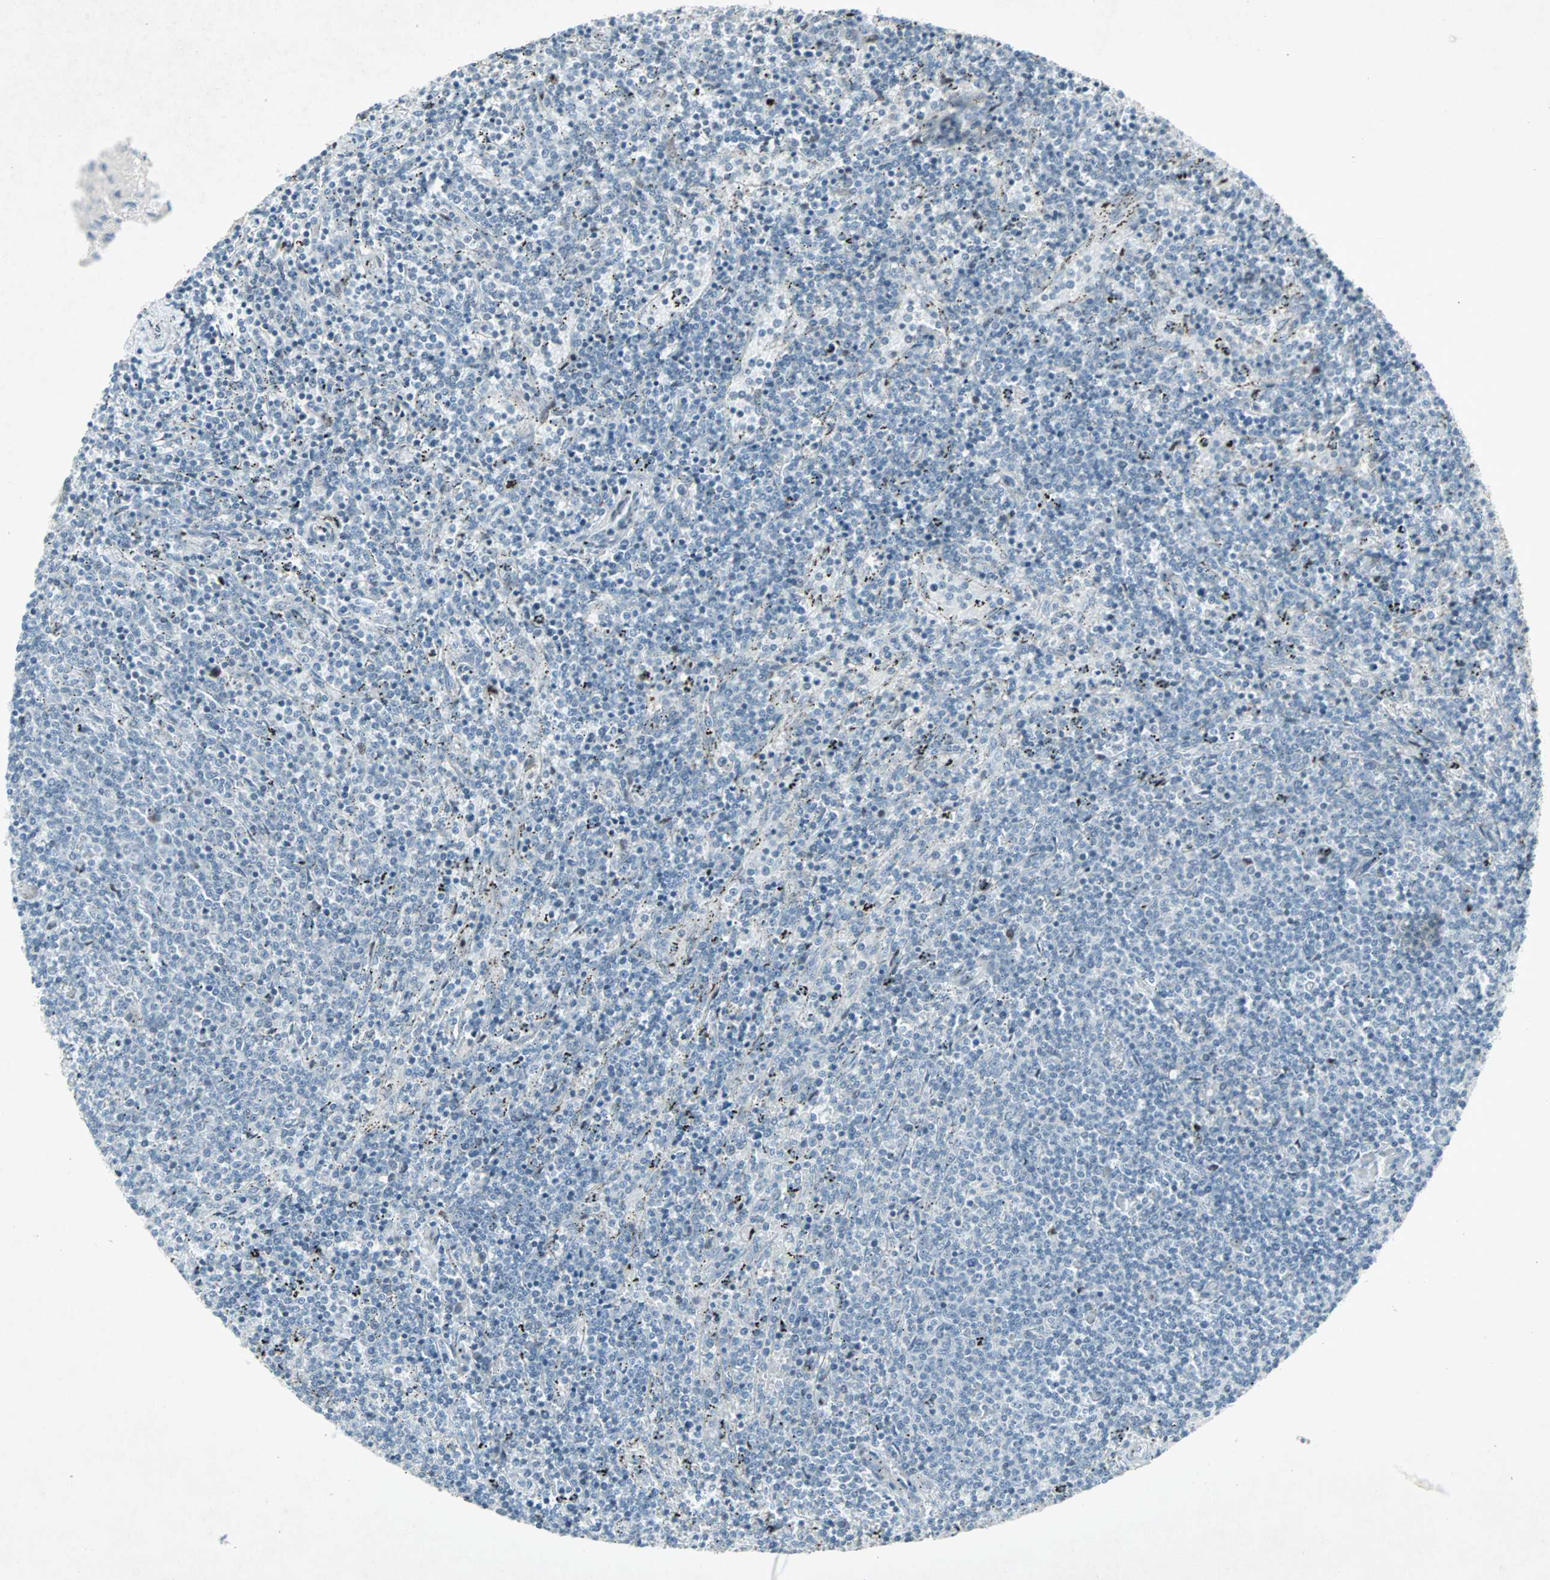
{"staining": {"intensity": "negative", "quantity": "none", "location": "none"}, "tissue": "lymphoma", "cell_type": "Tumor cells", "image_type": "cancer", "snomed": [{"axis": "morphology", "description": "Malignant lymphoma, non-Hodgkin's type, Low grade"}, {"axis": "topography", "description": "Spleen"}], "caption": "This histopathology image is of low-grade malignant lymphoma, non-Hodgkin's type stained with immunohistochemistry to label a protein in brown with the nuclei are counter-stained blue. There is no expression in tumor cells.", "gene": "LANCL3", "patient": {"sex": "female", "age": 50}}